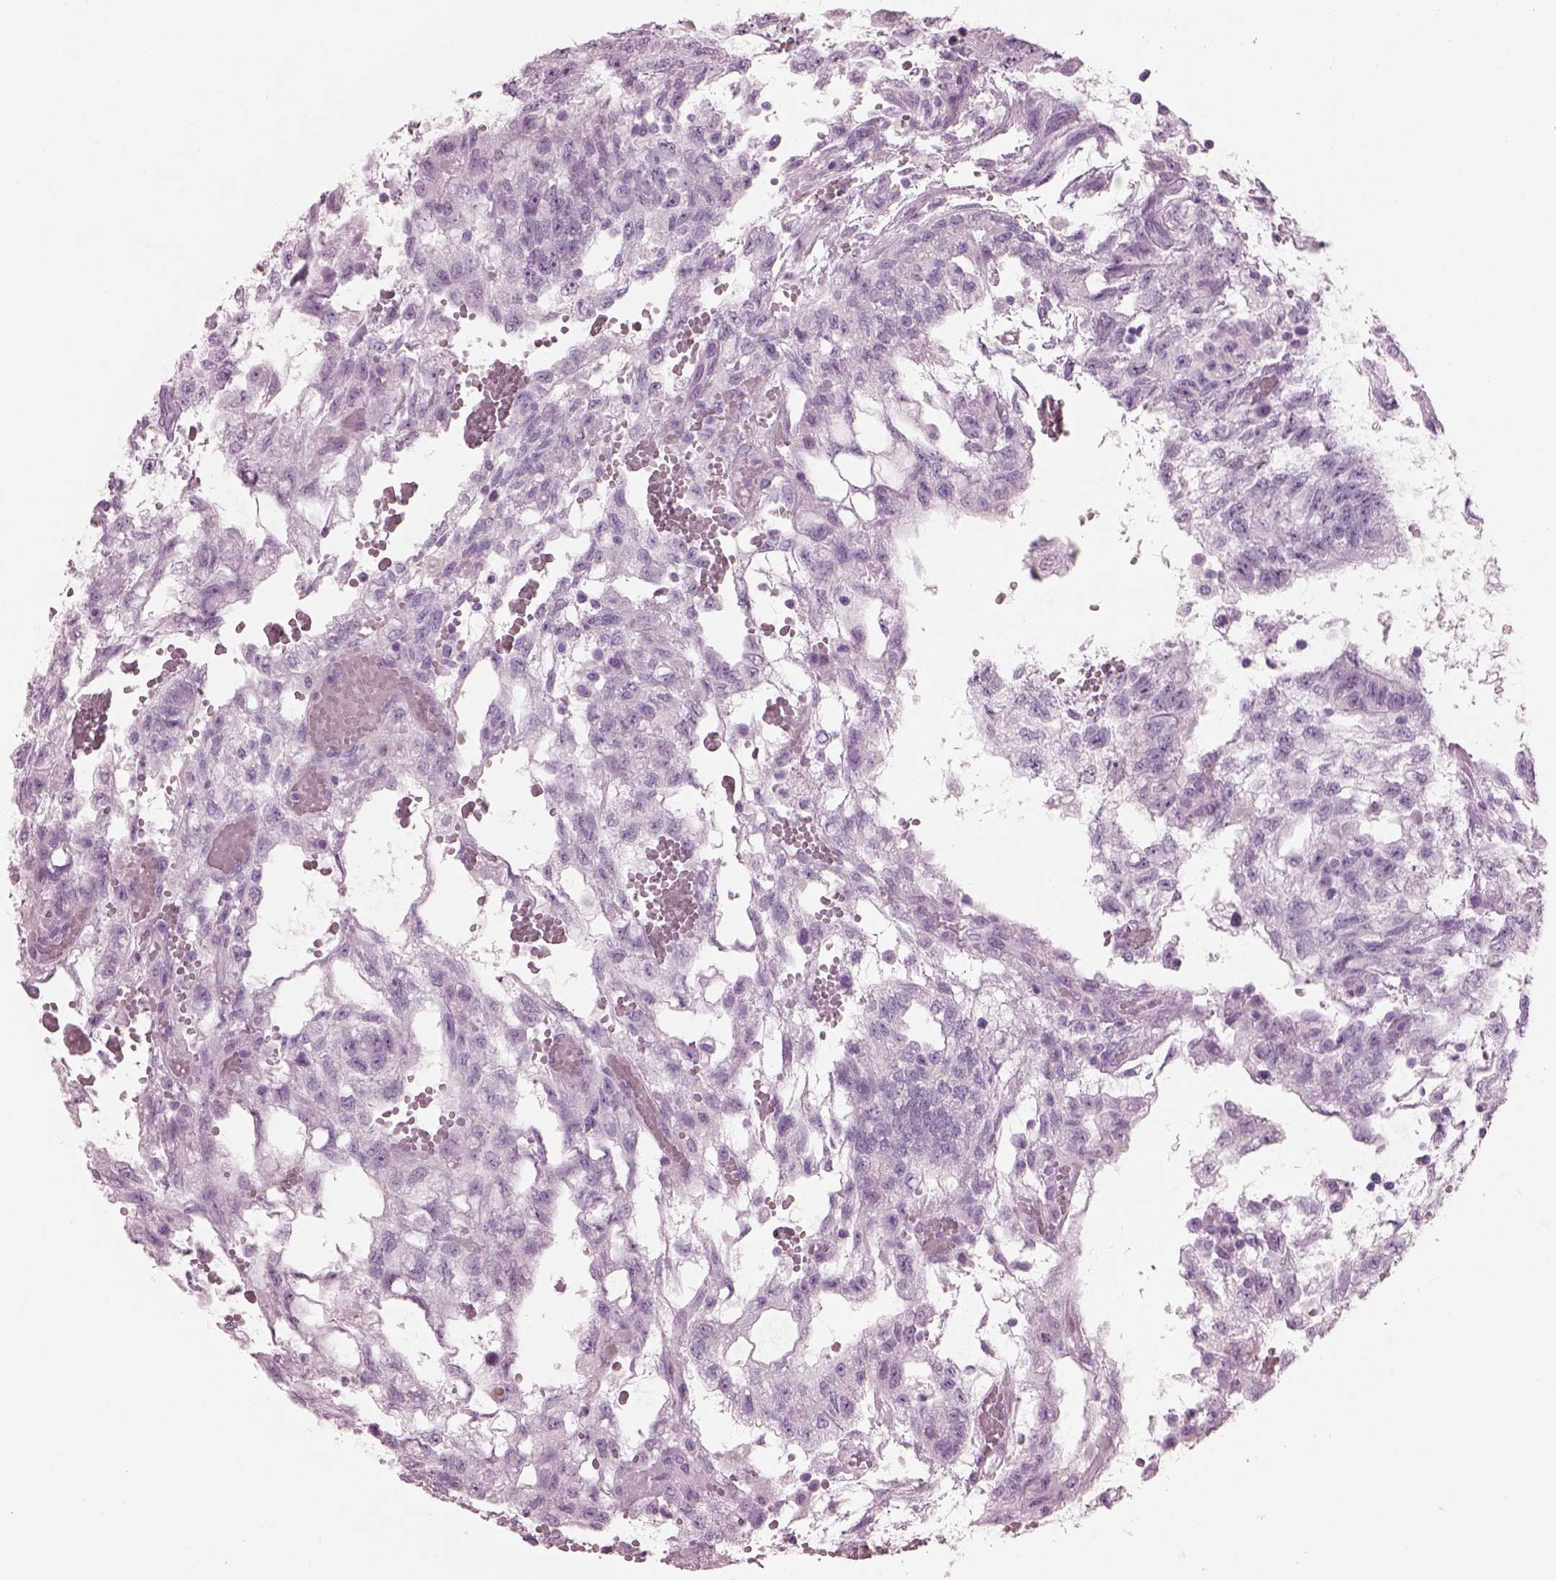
{"staining": {"intensity": "negative", "quantity": "none", "location": "none"}, "tissue": "testis cancer", "cell_type": "Tumor cells", "image_type": "cancer", "snomed": [{"axis": "morphology", "description": "Carcinoma, Embryonal, NOS"}, {"axis": "topography", "description": "Testis"}], "caption": "DAB immunohistochemical staining of testis embryonal carcinoma demonstrates no significant positivity in tumor cells. The staining was performed using DAB to visualize the protein expression in brown, while the nuclei were stained in blue with hematoxylin (Magnification: 20x).", "gene": "HYDIN", "patient": {"sex": "male", "age": 32}}